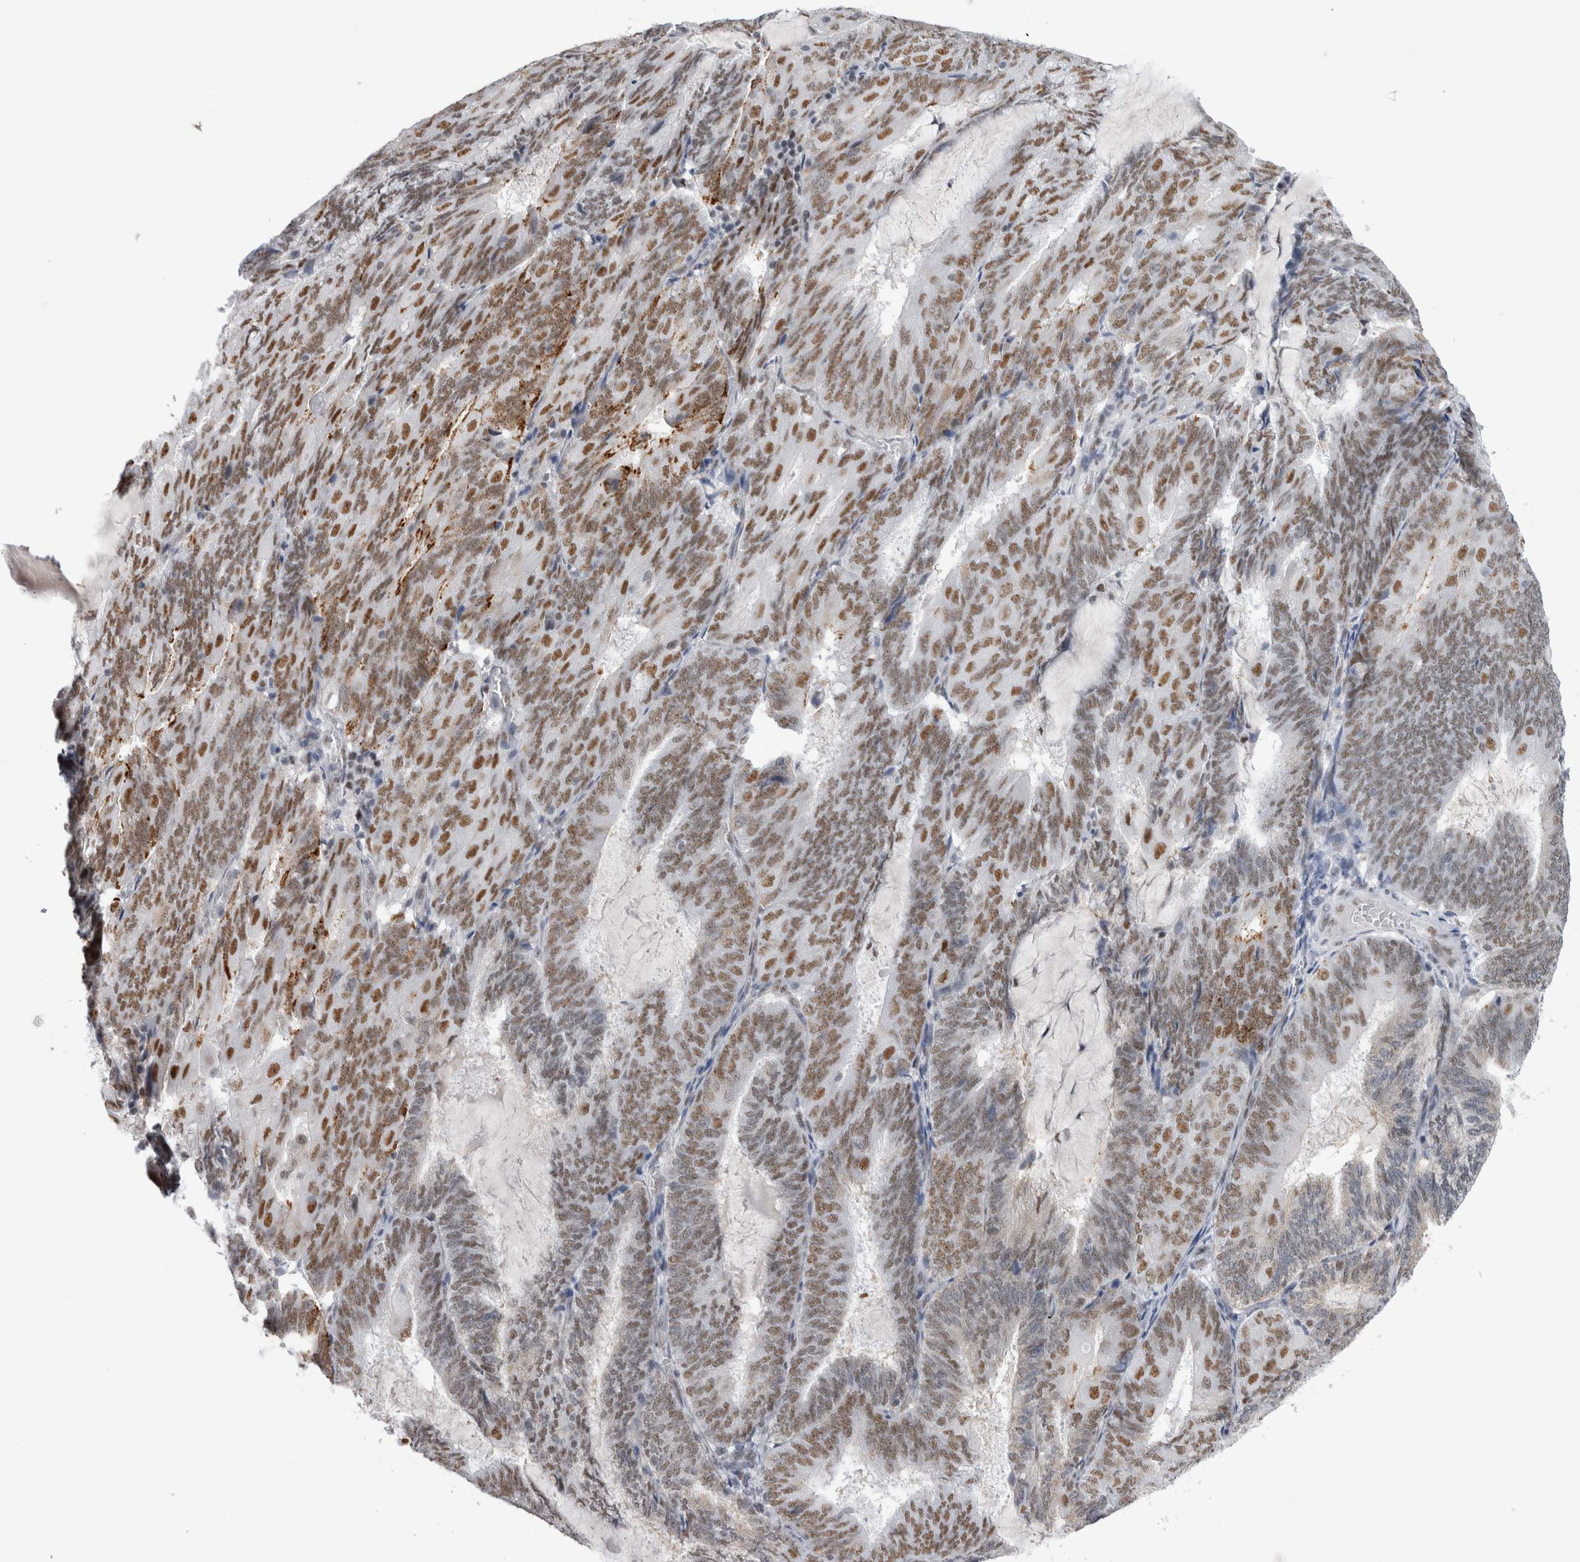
{"staining": {"intensity": "moderate", "quantity": ">75%", "location": "nuclear"}, "tissue": "endometrial cancer", "cell_type": "Tumor cells", "image_type": "cancer", "snomed": [{"axis": "morphology", "description": "Adenocarcinoma, NOS"}, {"axis": "topography", "description": "Endometrium"}], "caption": "Immunohistochemical staining of endometrial cancer (adenocarcinoma) exhibits medium levels of moderate nuclear protein positivity in approximately >75% of tumor cells.", "gene": "API5", "patient": {"sex": "female", "age": 81}}